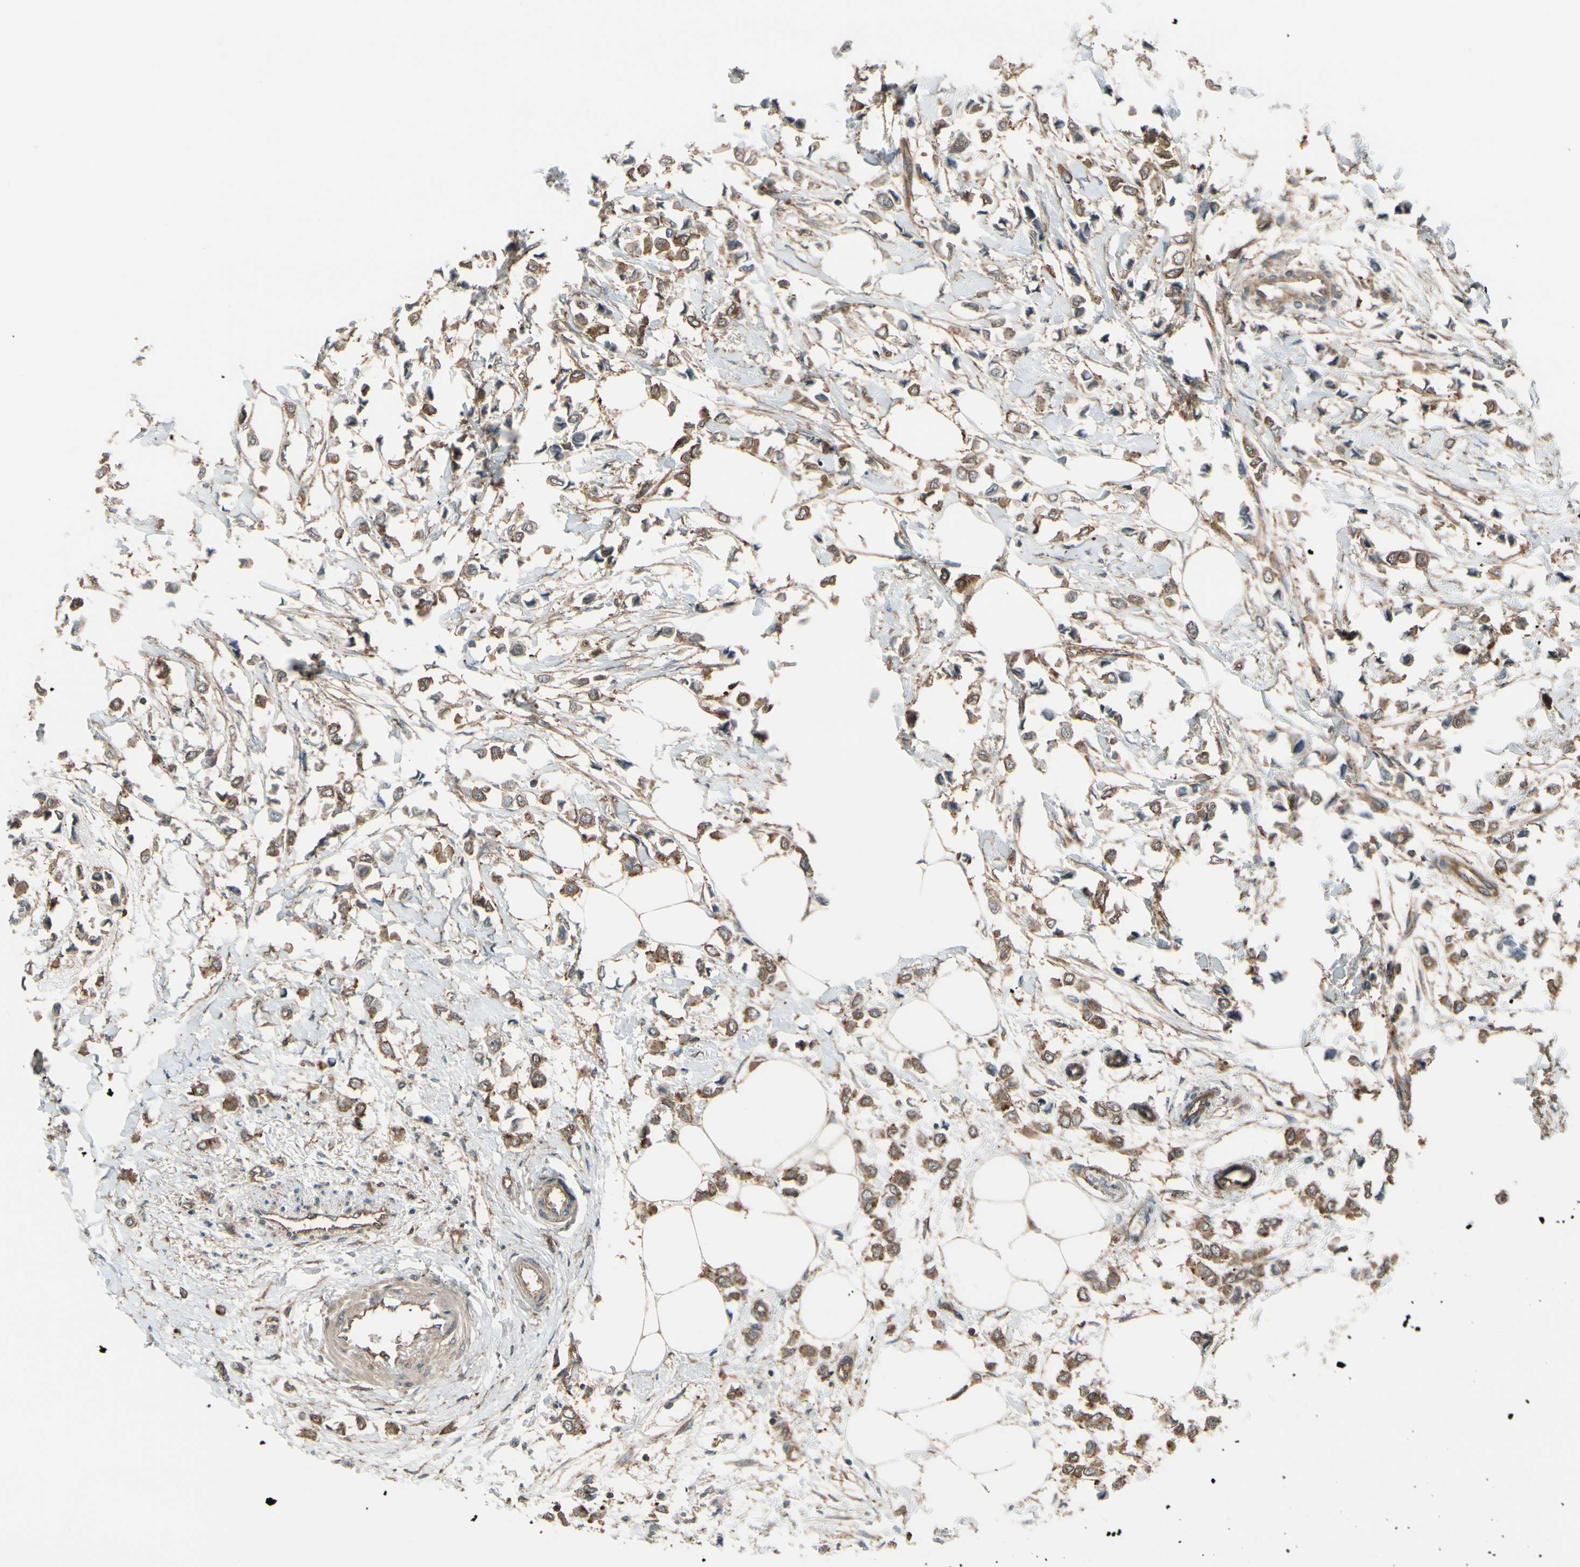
{"staining": {"intensity": "moderate", "quantity": "25%-75%", "location": "cytoplasmic/membranous"}, "tissue": "breast cancer", "cell_type": "Tumor cells", "image_type": "cancer", "snomed": [{"axis": "morphology", "description": "Lobular carcinoma"}, {"axis": "topography", "description": "Breast"}], "caption": "This is an image of immunohistochemistry staining of breast cancer (lobular carcinoma), which shows moderate positivity in the cytoplasmic/membranous of tumor cells.", "gene": "EPS15", "patient": {"sex": "female", "age": 51}}